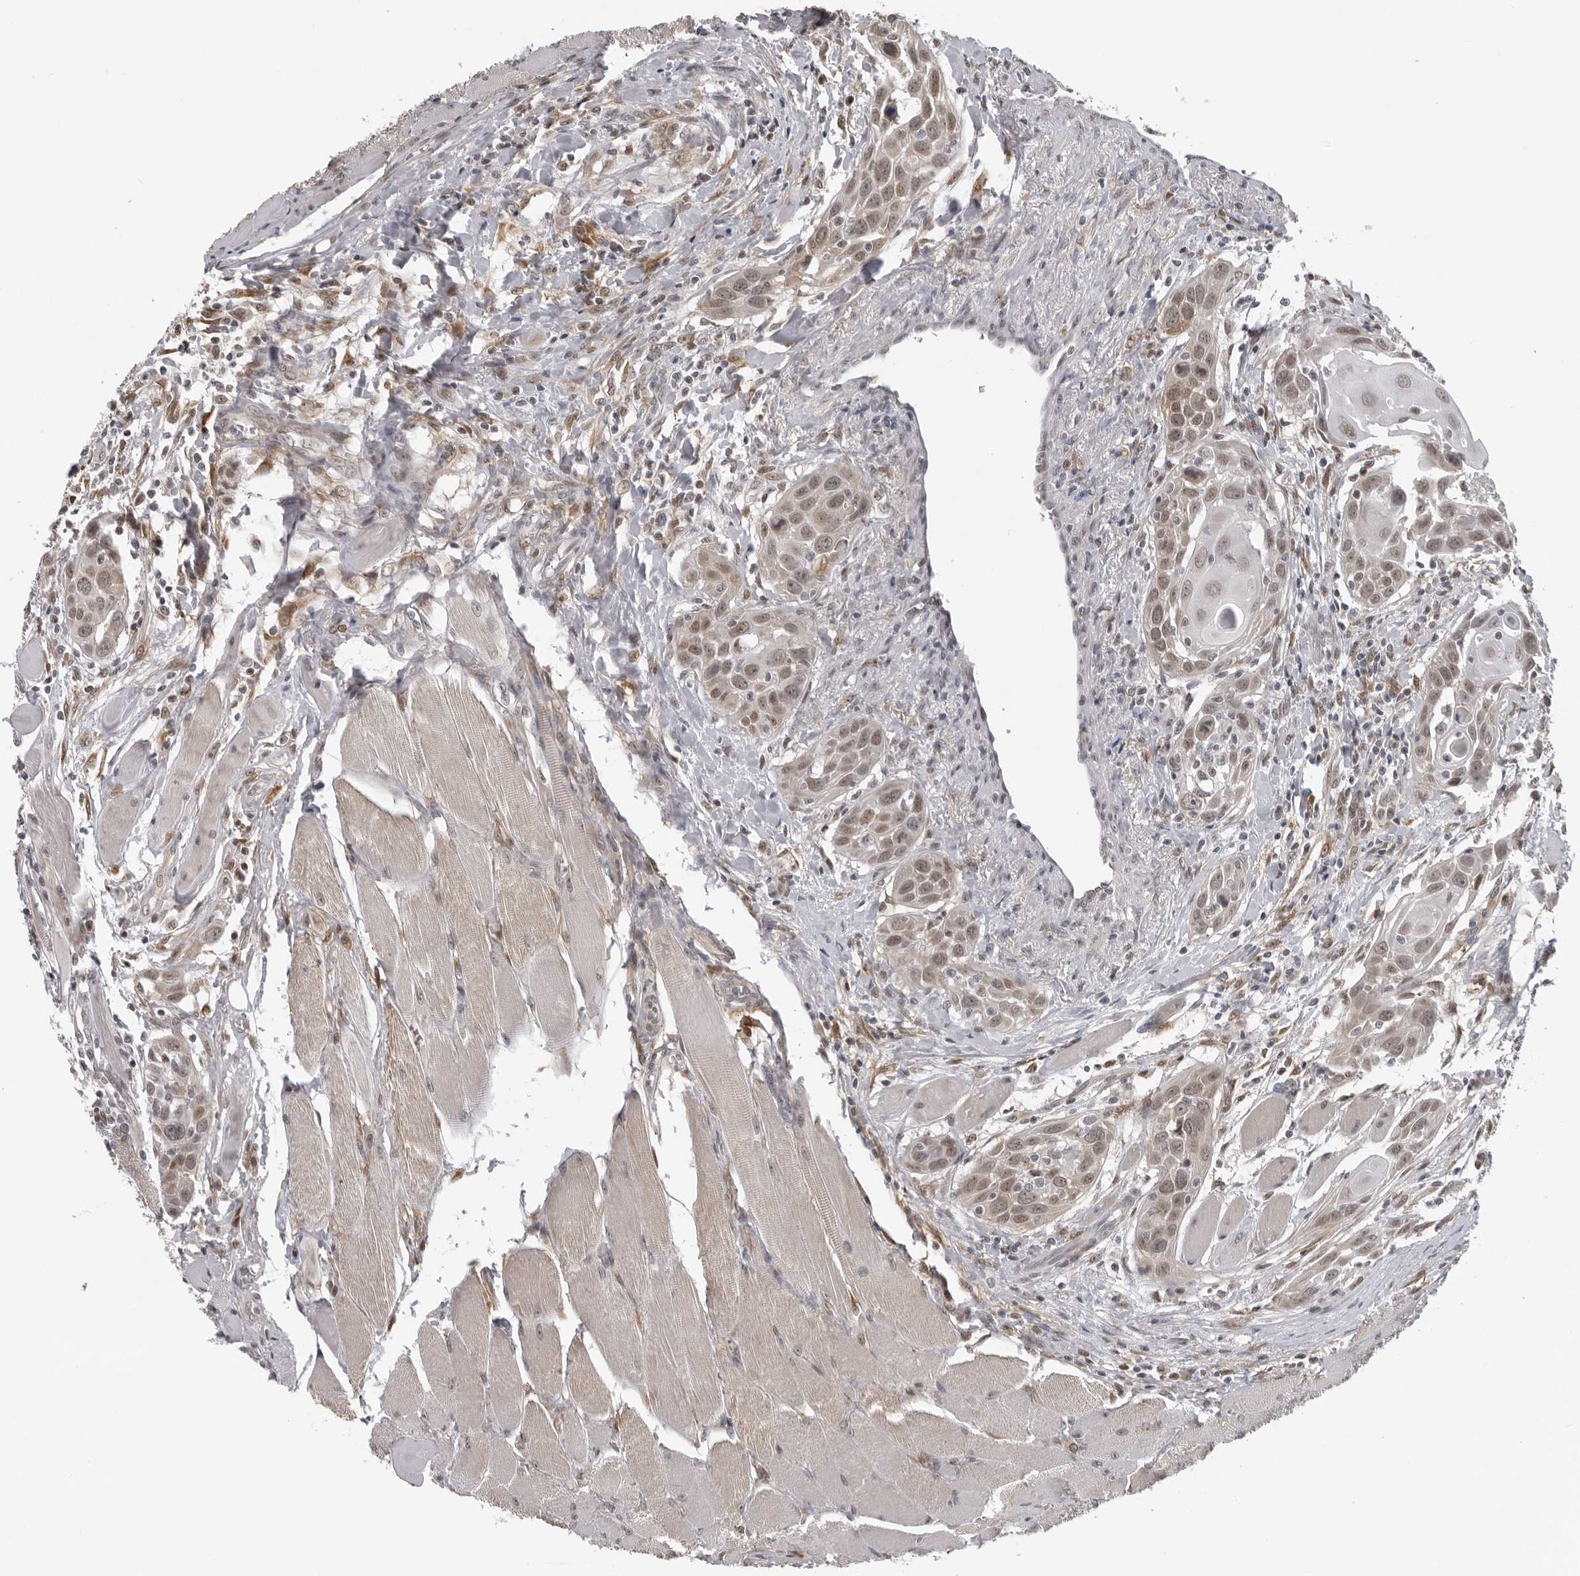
{"staining": {"intensity": "weak", "quantity": ">75%", "location": "nuclear"}, "tissue": "head and neck cancer", "cell_type": "Tumor cells", "image_type": "cancer", "snomed": [{"axis": "morphology", "description": "Squamous cell carcinoma, NOS"}, {"axis": "topography", "description": "Oral tissue"}, {"axis": "topography", "description": "Head-Neck"}], "caption": "Protein expression analysis of human head and neck cancer reveals weak nuclear positivity in about >75% of tumor cells.", "gene": "MAF", "patient": {"sex": "female", "age": 50}}